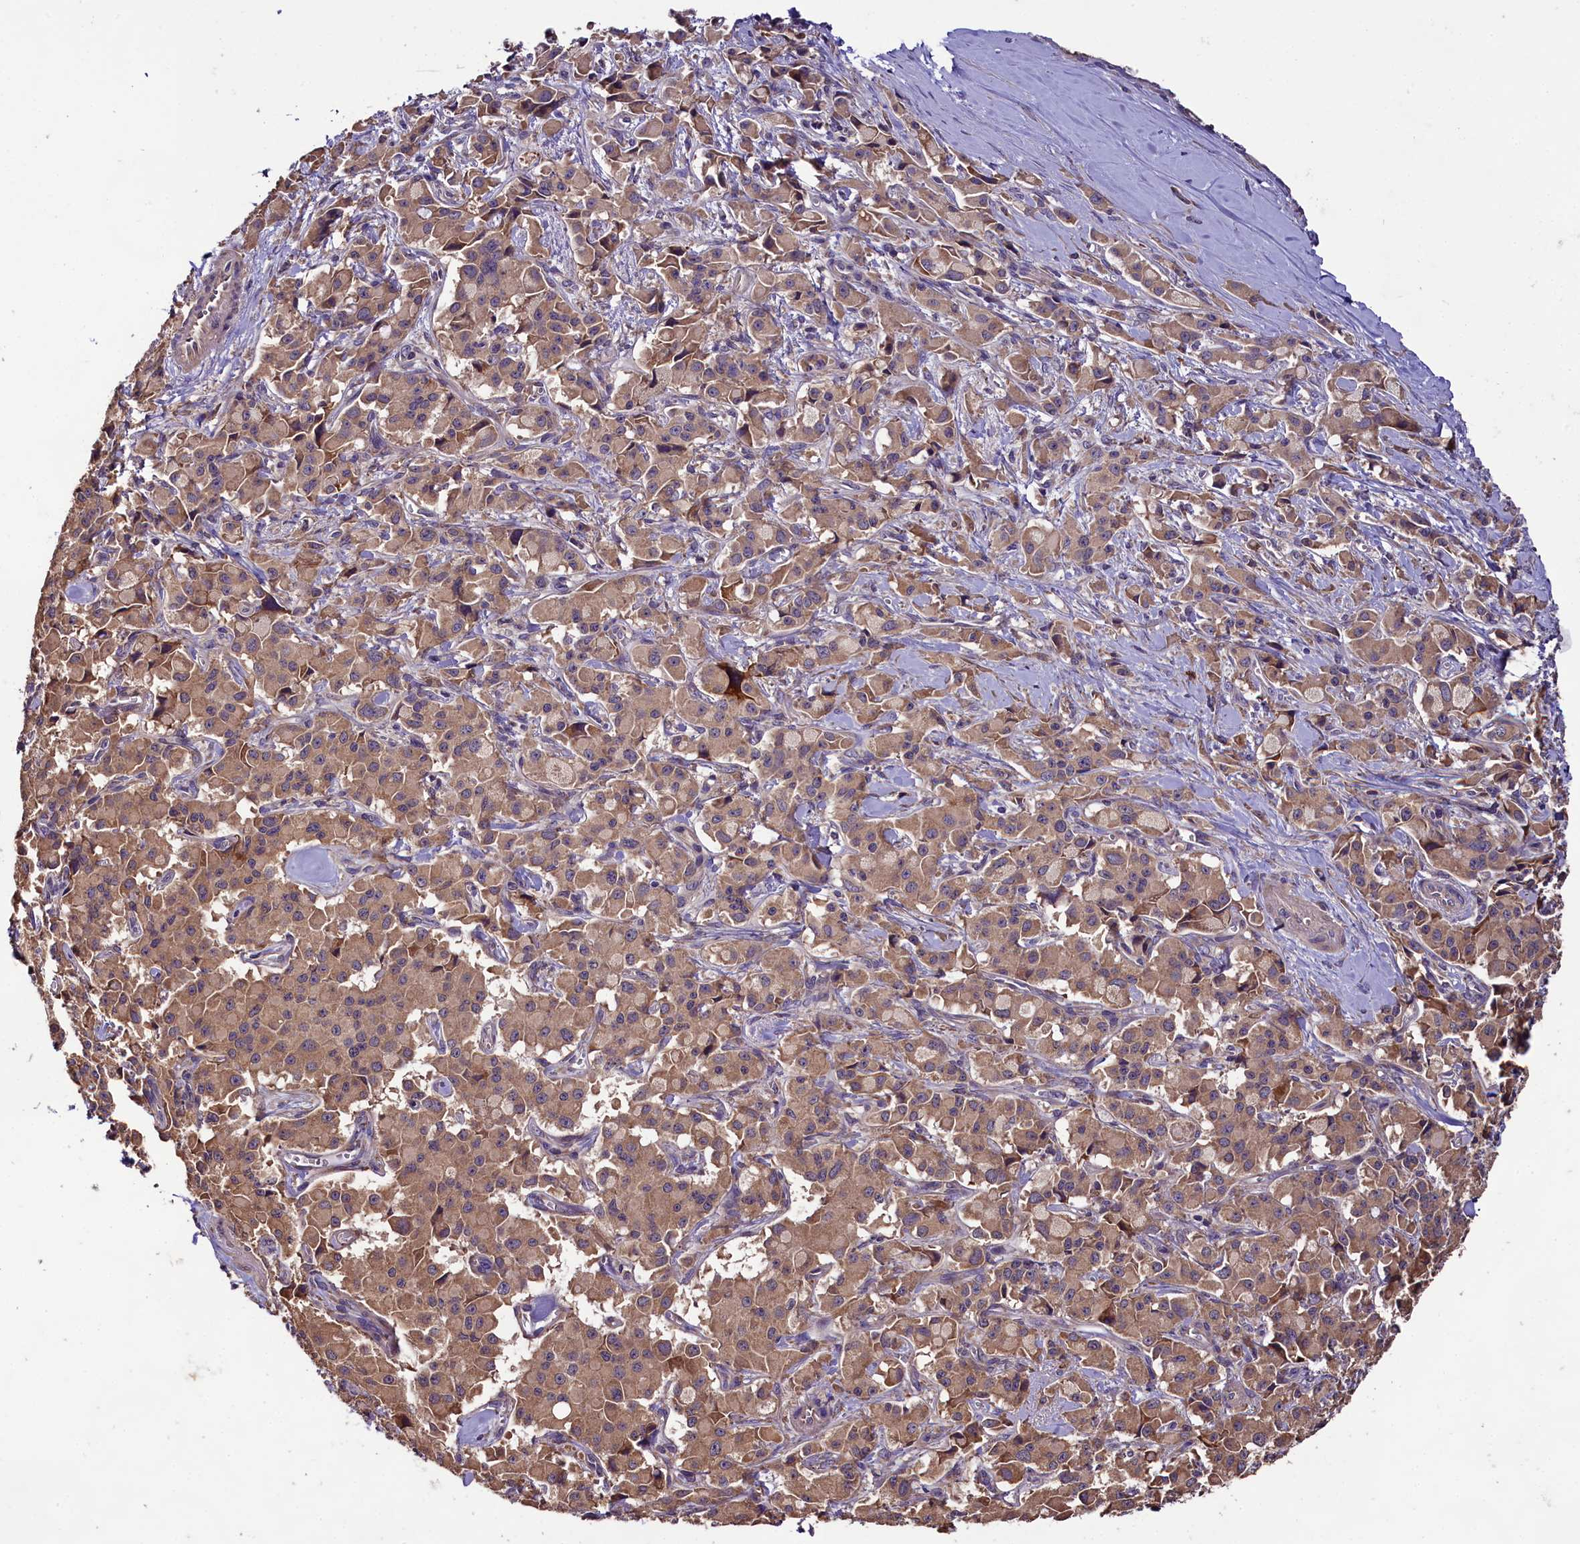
{"staining": {"intensity": "moderate", "quantity": ">75%", "location": "cytoplasmic/membranous"}, "tissue": "pancreatic cancer", "cell_type": "Tumor cells", "image_type": "cancer", "snomed": [{"axis": "morphology", "description": "Adenocarcinoma, NOS"}, {"axis": "topography", "description": "Pancreas"}], "caption": "Adenocarcinoma (pancreatic) stained with immunohistochemistry (IHC) reveals moderate cytoplasmic/membranous positivity in about >75% of tumor cells.", "gene": "ENKD1", "patient": {"sex": "male", "age": 65}}